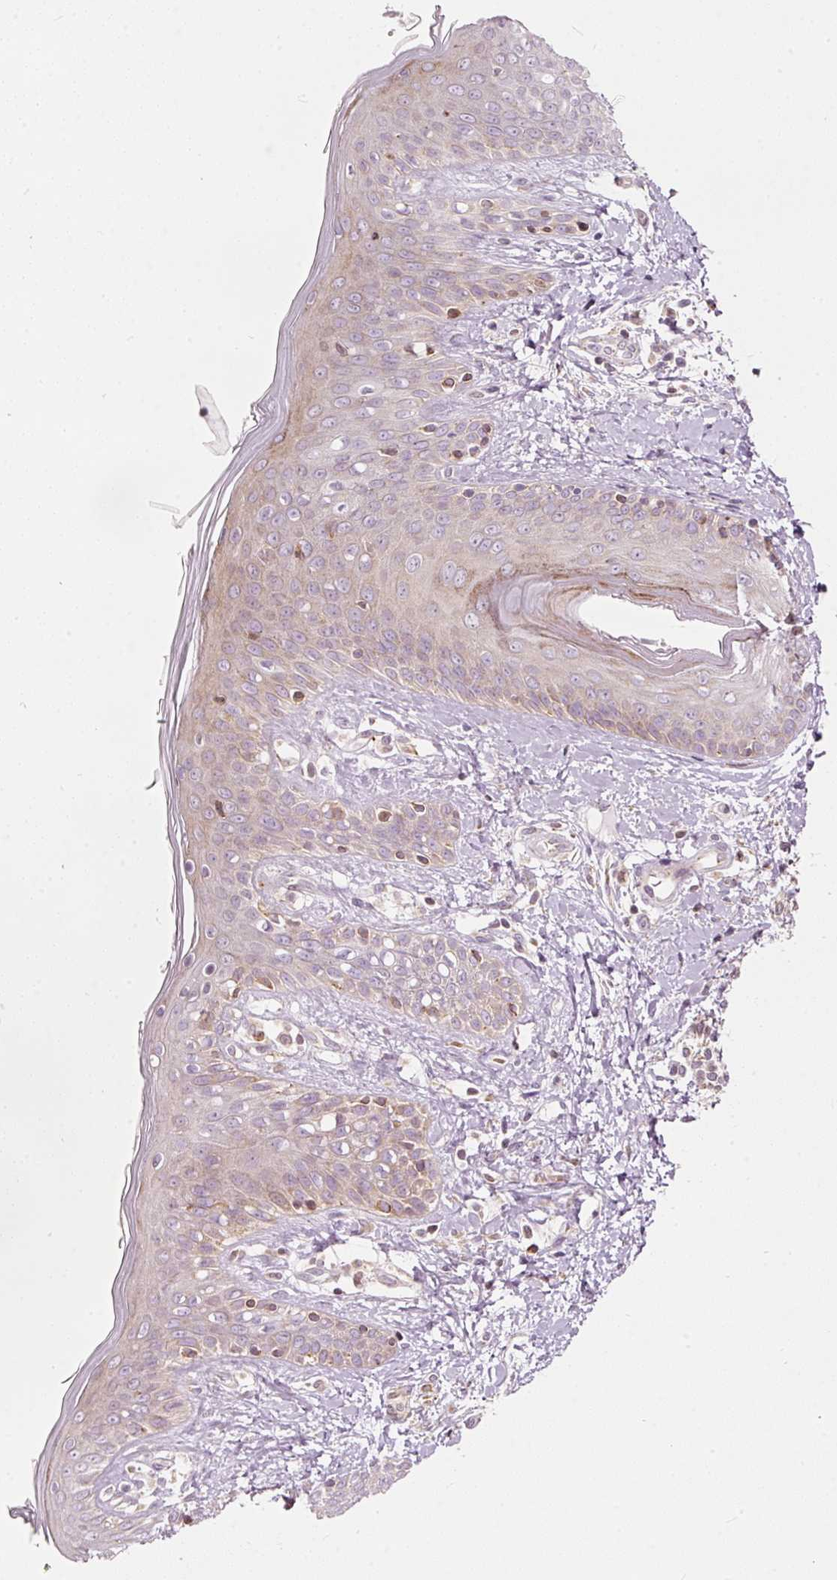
{"staining": {"intensity": "weak", "quantity": ">75%", "location": "cytoplasmic/membranous"}, "tissue": "skin", "cell_type": "Fibroblasts", "image_type": "normal", "snomed": [{"axis": "morphology", "description": "Normal tissue, NOS"}, {"axis": "topography", "description": "Skin"}], "caption": "IHC staining of normal skin, which reveals low levels of weak cytoplasmic/membranous positivity in approximately >75% of fibroblasts indicating weak cytoplasmic/membranous protein expression. The staining was performed using DAB (brown) for protein detection and nuclei were counterstained in hematoxylin (blue).", "gene": "SNAPC5", "patient": {"sex": "male", "age": 16}}